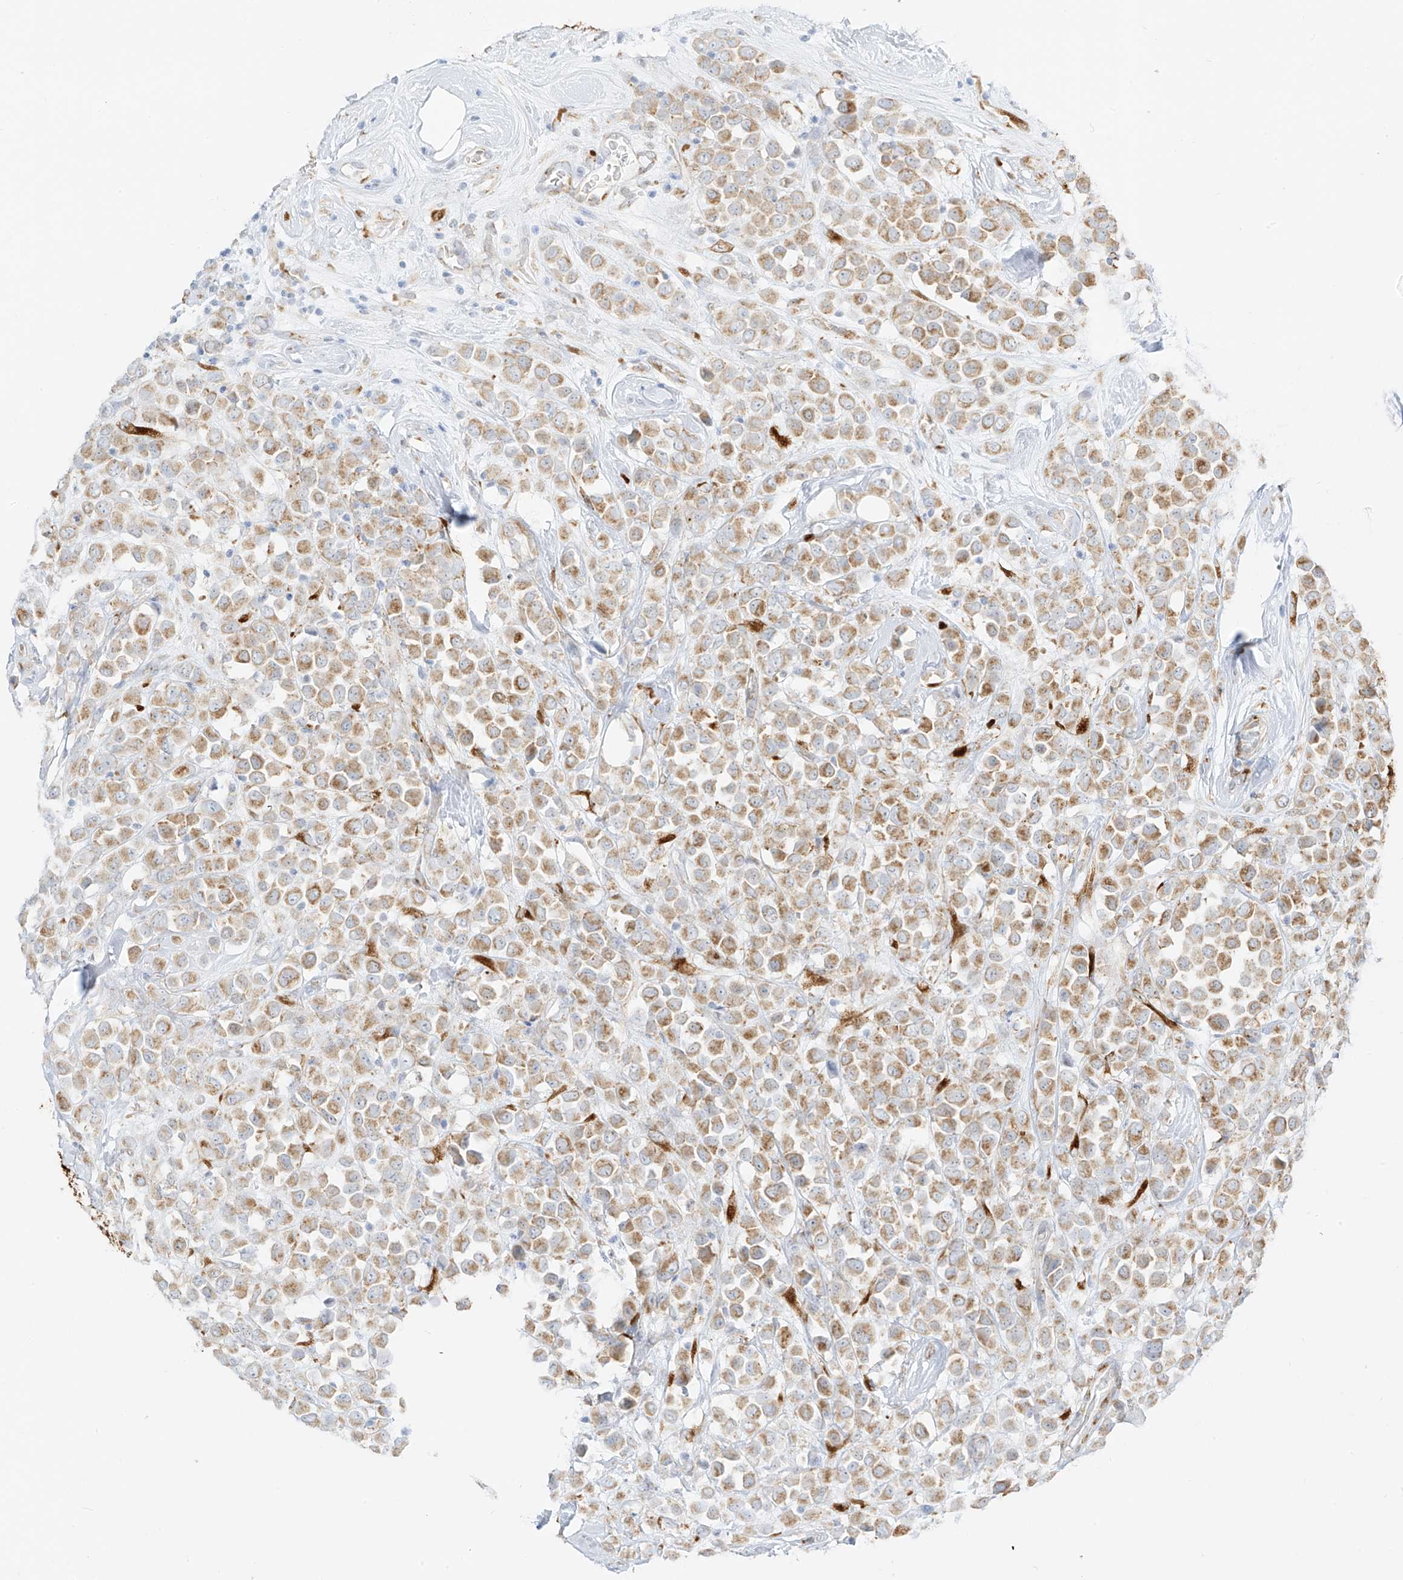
{"staining": {"intensity": "moderate", "quantity": ">75%", "location": "cytoplasmic/membranous"}, "tissue": "breast cancer", "cell_type": "Tumor cells", "image_type": "cancer", "snomed": [{"axis": "morphology", "description": "Duct carcinoma"}, {"axis": "topography", "description": "Breast"}], "caption": "Tumor cells exhibit medium levels of moderate cytoplasmic/membranous positivity in approximately >75% of cells in breast invasive ductal carcinoma. The protein of interest is shown in brown color, while the nuclei are stained blue.", "gene": "LRRC59", "patient": {"sex": "female", "age": 61}}